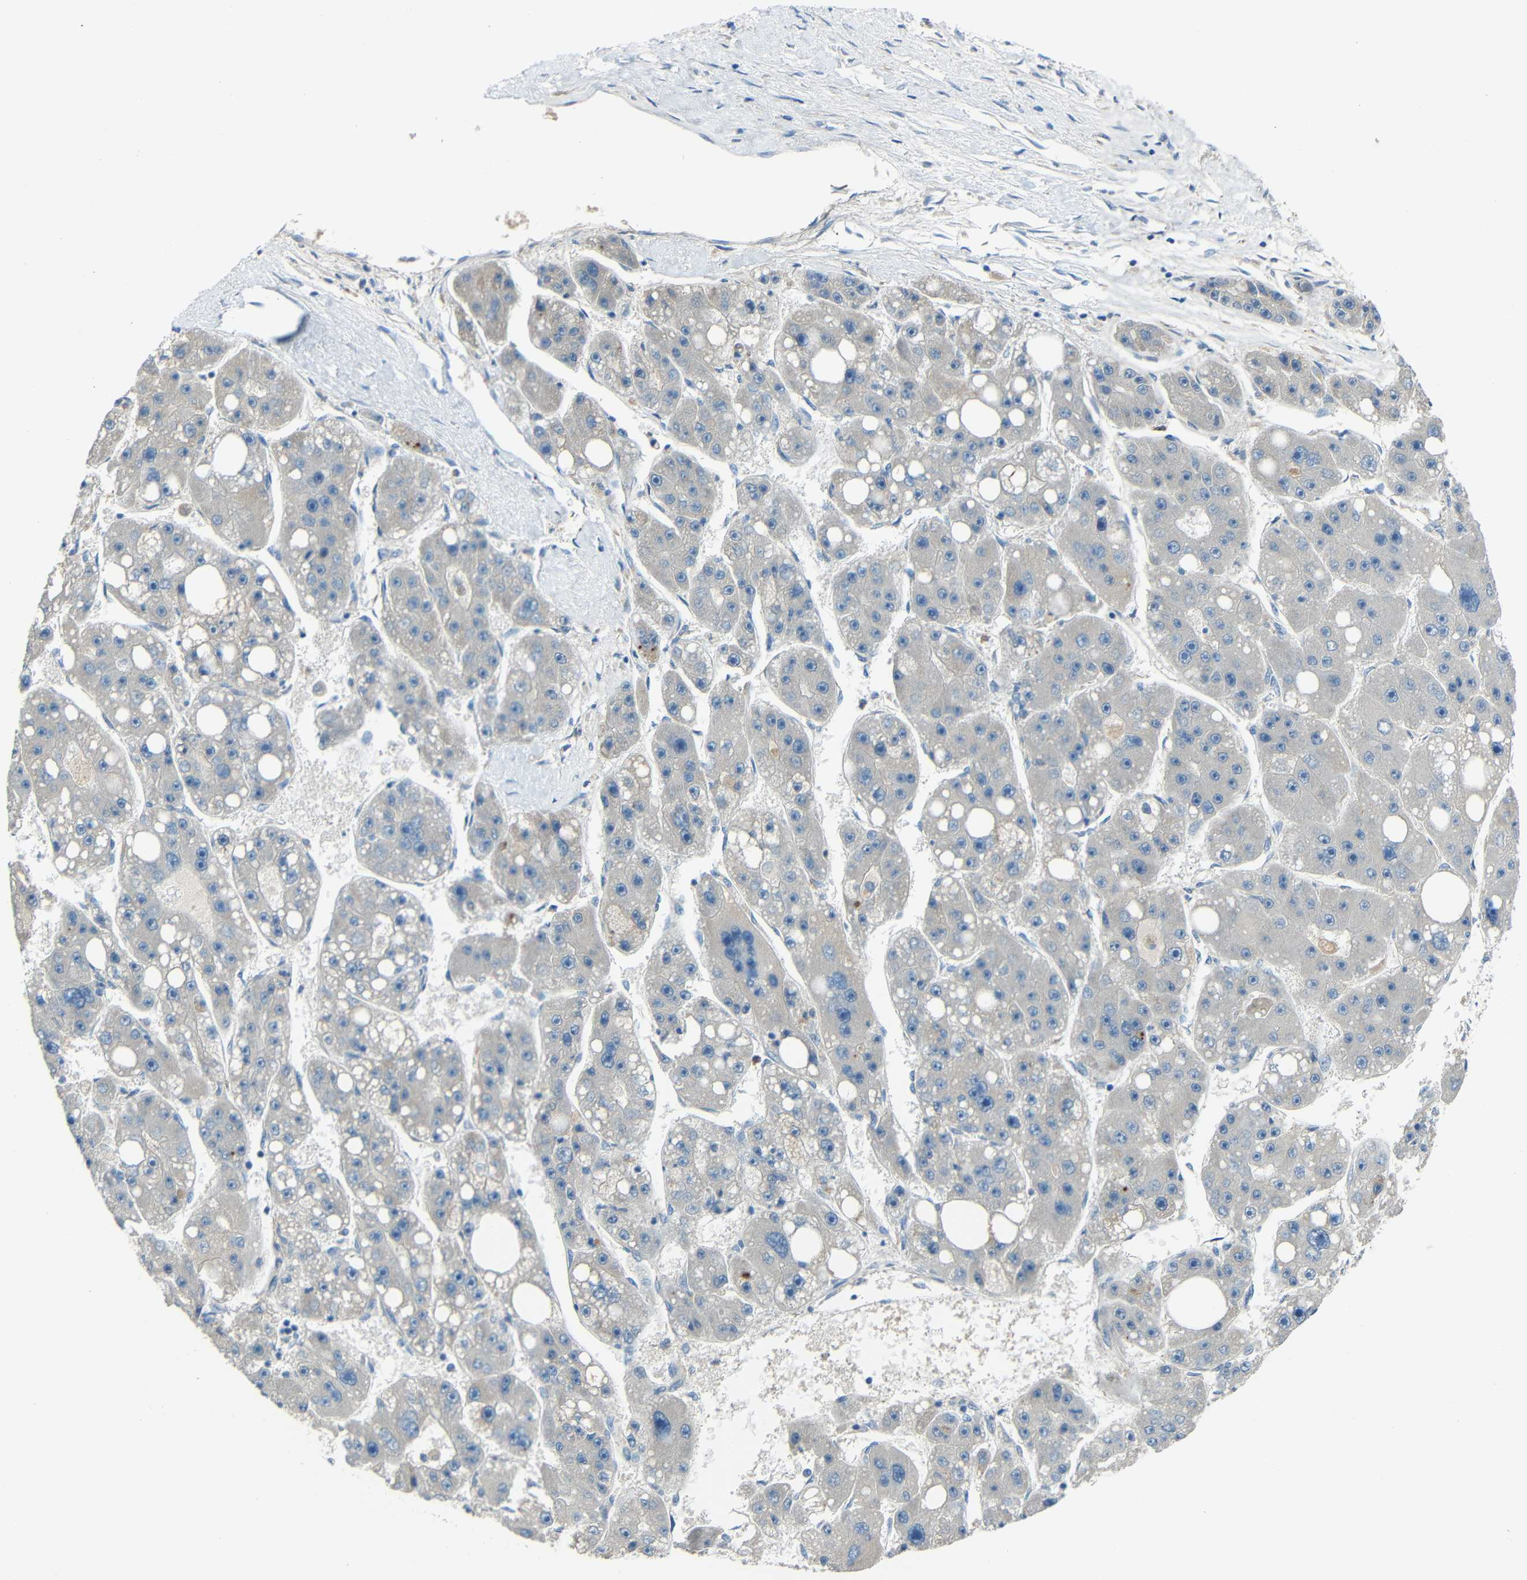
{"staining": {"intensity": "negative", "quantity": "none", "location": "none"}, "tissue": "liver cancer", "cell_type": "Tumor cells", "image_type": "cancer", "snomed": [{"axis": "morphology", "description": "Carcinoma, Hepatocellular, NOS"}, {"axis": "topography", "description": "Liver"}], "caption": "Tumor cells show no significant positivity in liver cancer (hepatocellular carcinoma).", "gene": "DCLK1", "patient": {"sex": "female", "age": 61}}